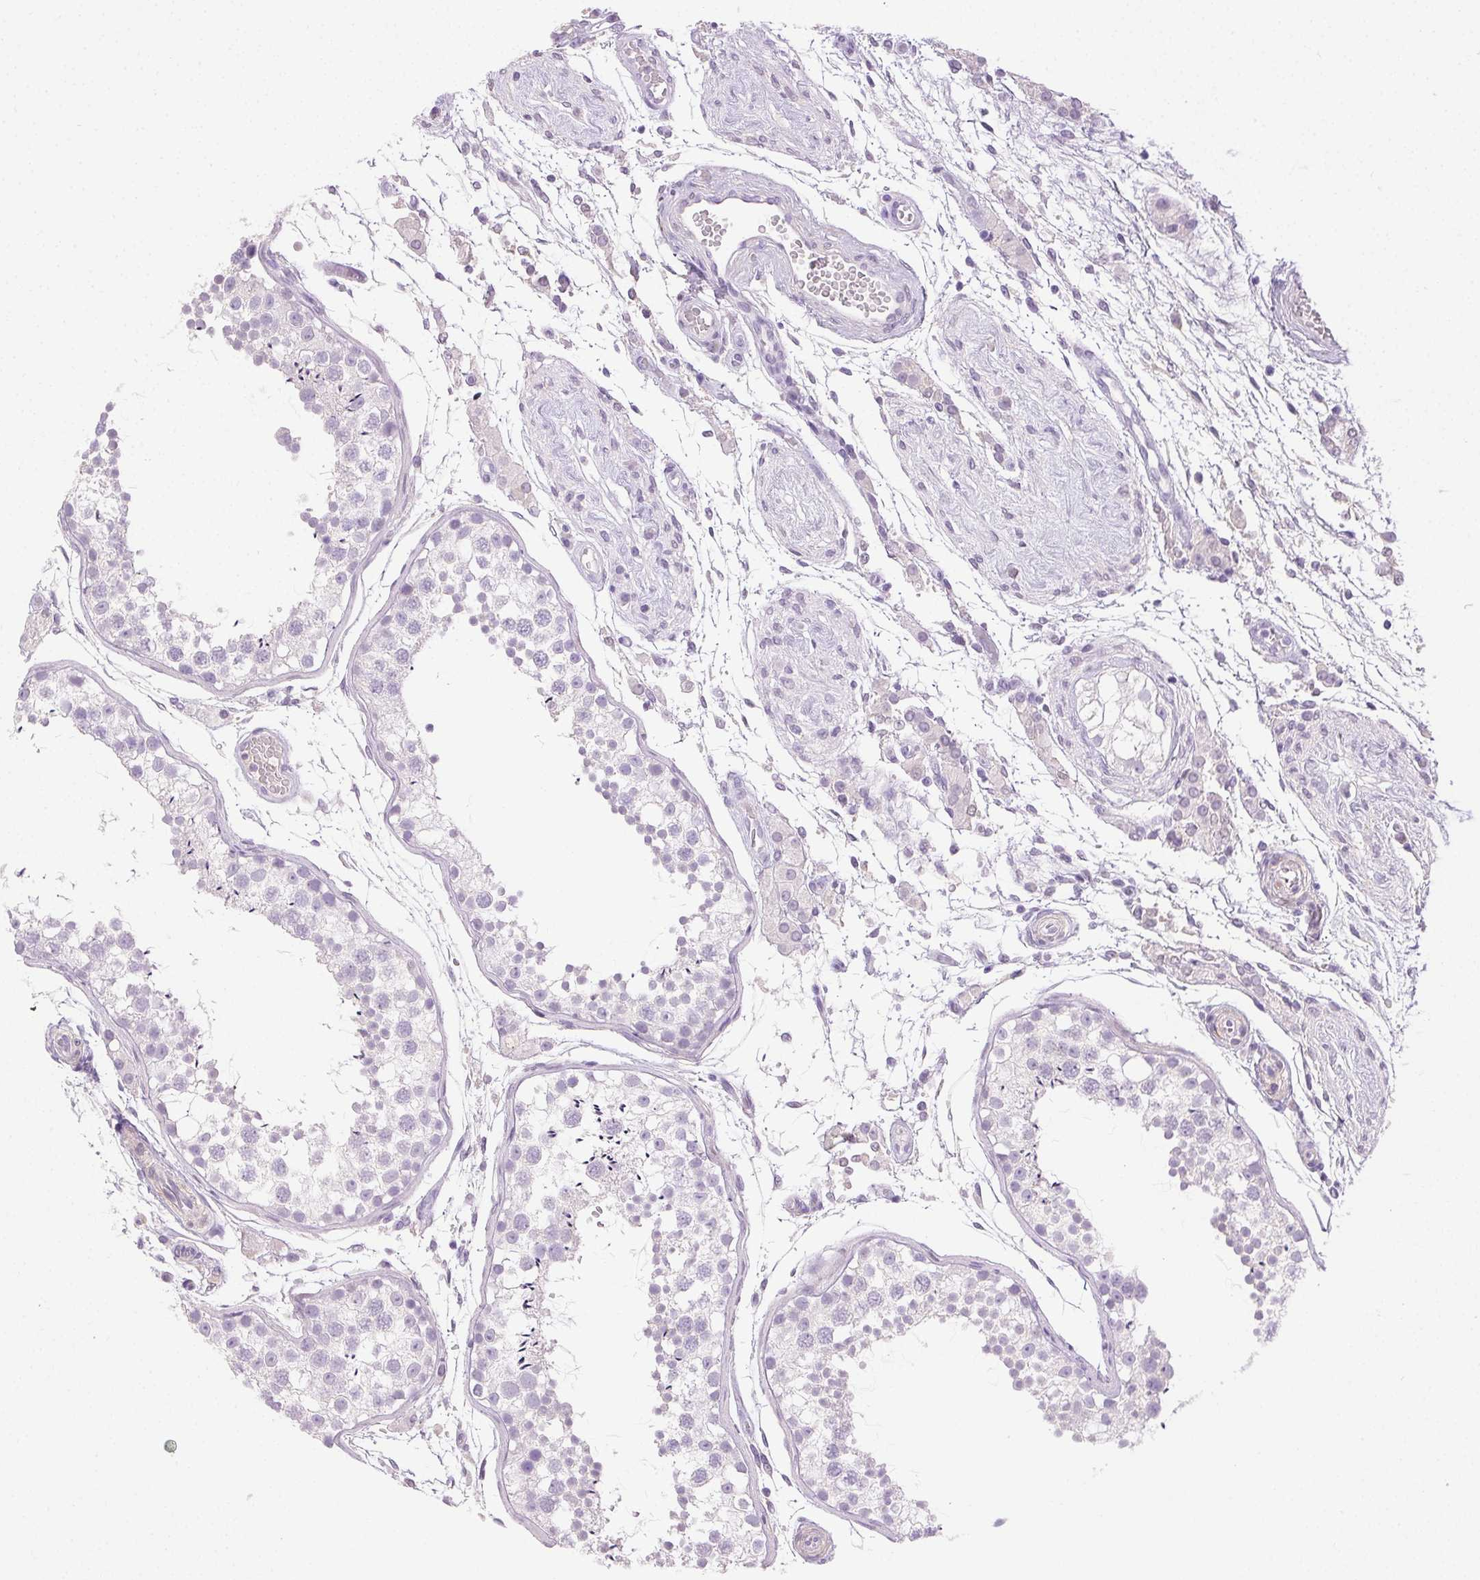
{"staining": {"intensity": "negative", "quantity": "none", "location": "none"}, "tissue": "testis", "cell_type": "Cells in seminiferous ducts", "image_type": "normal", "snomed": [{"axis": "morphology", "description": "Normal tissue, NOS"}, {"axis": "morphology", "description": "Seminoma, NOS"}, {"axis": "topography", "description": "Testis"}], "caption": "A high-resolution micrograph shows immunohistochemistry staining of normal testis, which reveals no significant positivity in cells in seminiferous ducts.", "gene": "EMX2", "patient": {"sex": "male", "age": 29}}